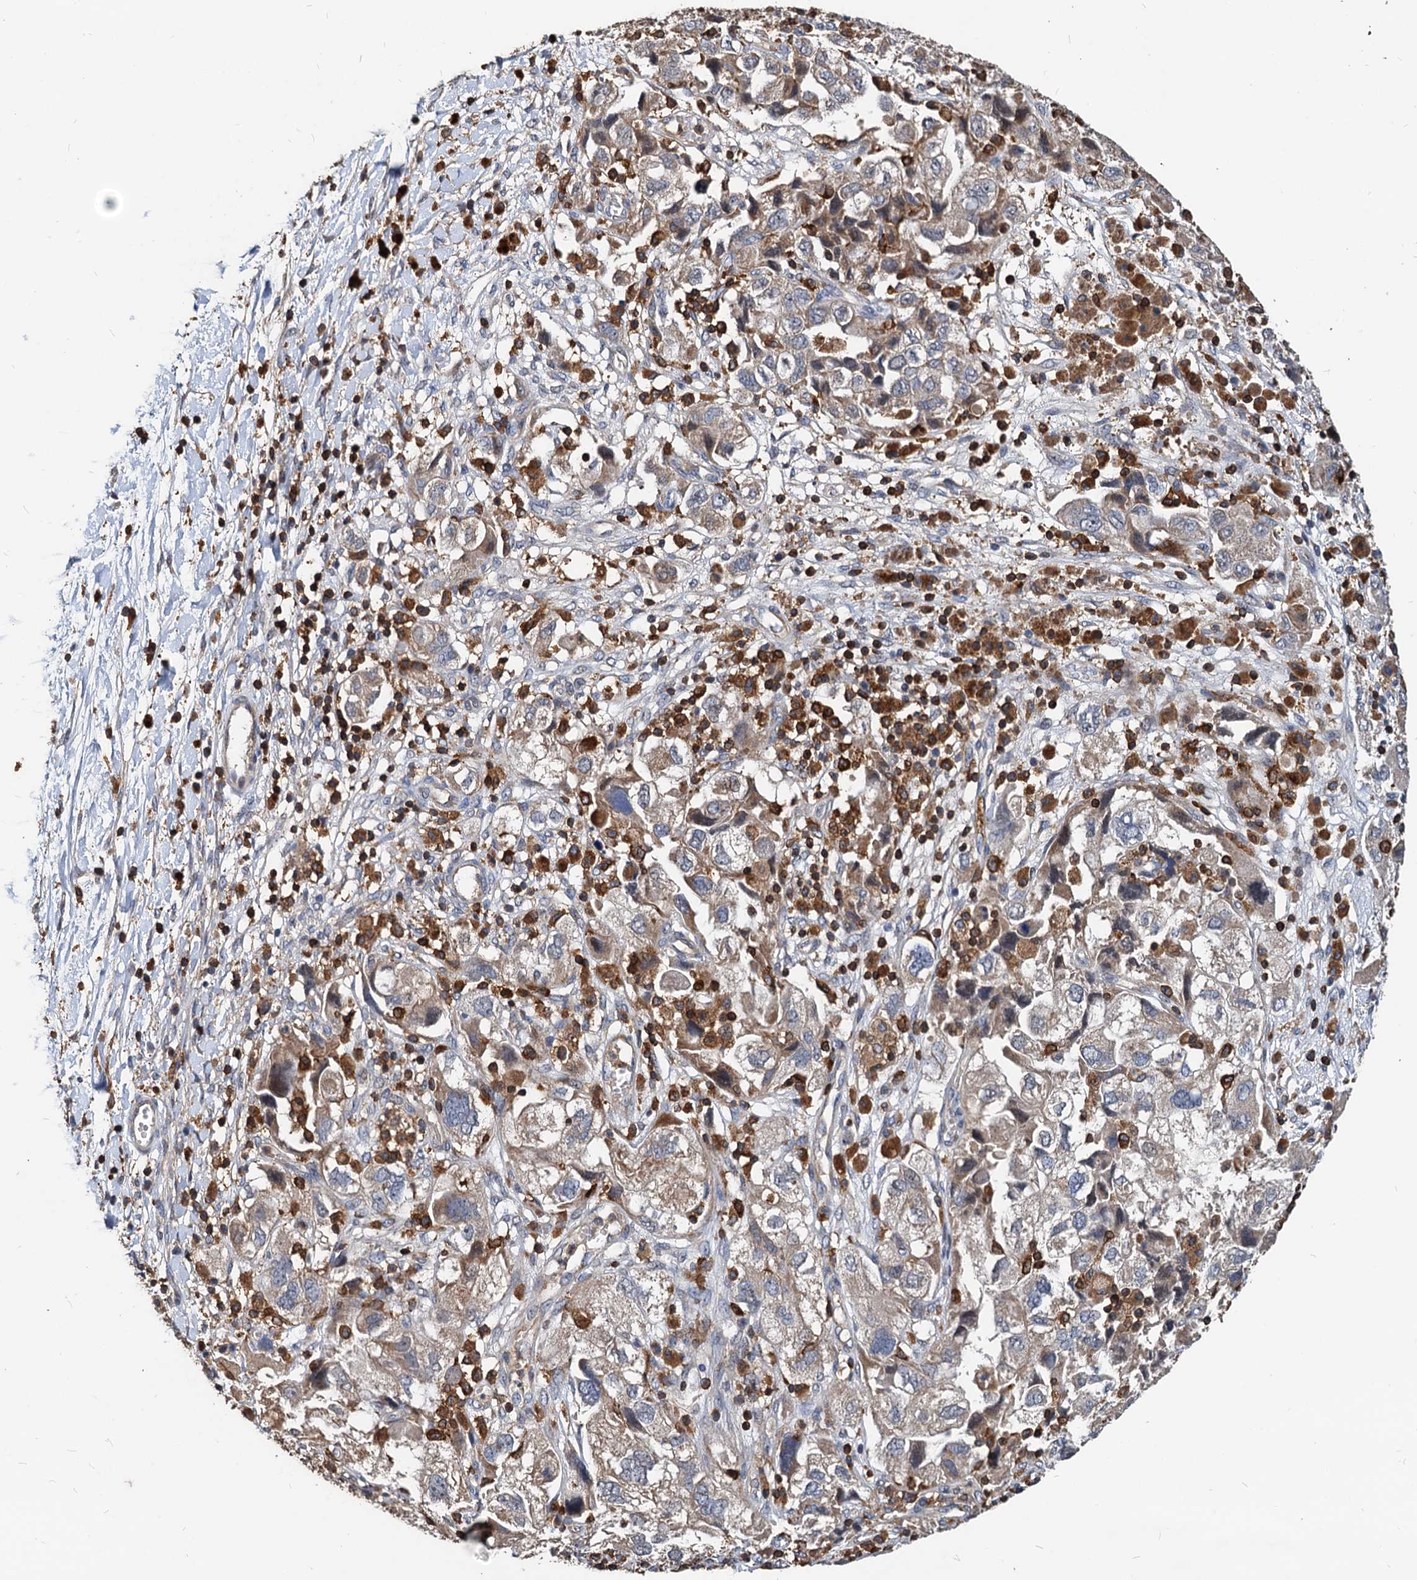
{"staining": {"intensity": "weak", "quantity": "25%-75%", "location": "cytoplasmic/membranous"}, "tissue": "ovarian cancer", "cell_type": "Tumor cells", "image_type": "cancer", "snomed": [{"axis": "morphology", "description": "Carcinoma, NOS"}, {"axis": "morphology", "description": "Cystadenocarcinoma, serous, NOS"}, {"axis": "topography", "description": "Ovary"}], "caption": "Brown immunohistochemical staining in human ovarian carcinoma shows weak cytoplasmic/membranous staining in about 25%-75% of tumor cells. (DAB IHC, brown staining for protein, blue staining for nuclei).", "gene": "LCP2", "patient": {"sex": "female", "age": 69}}